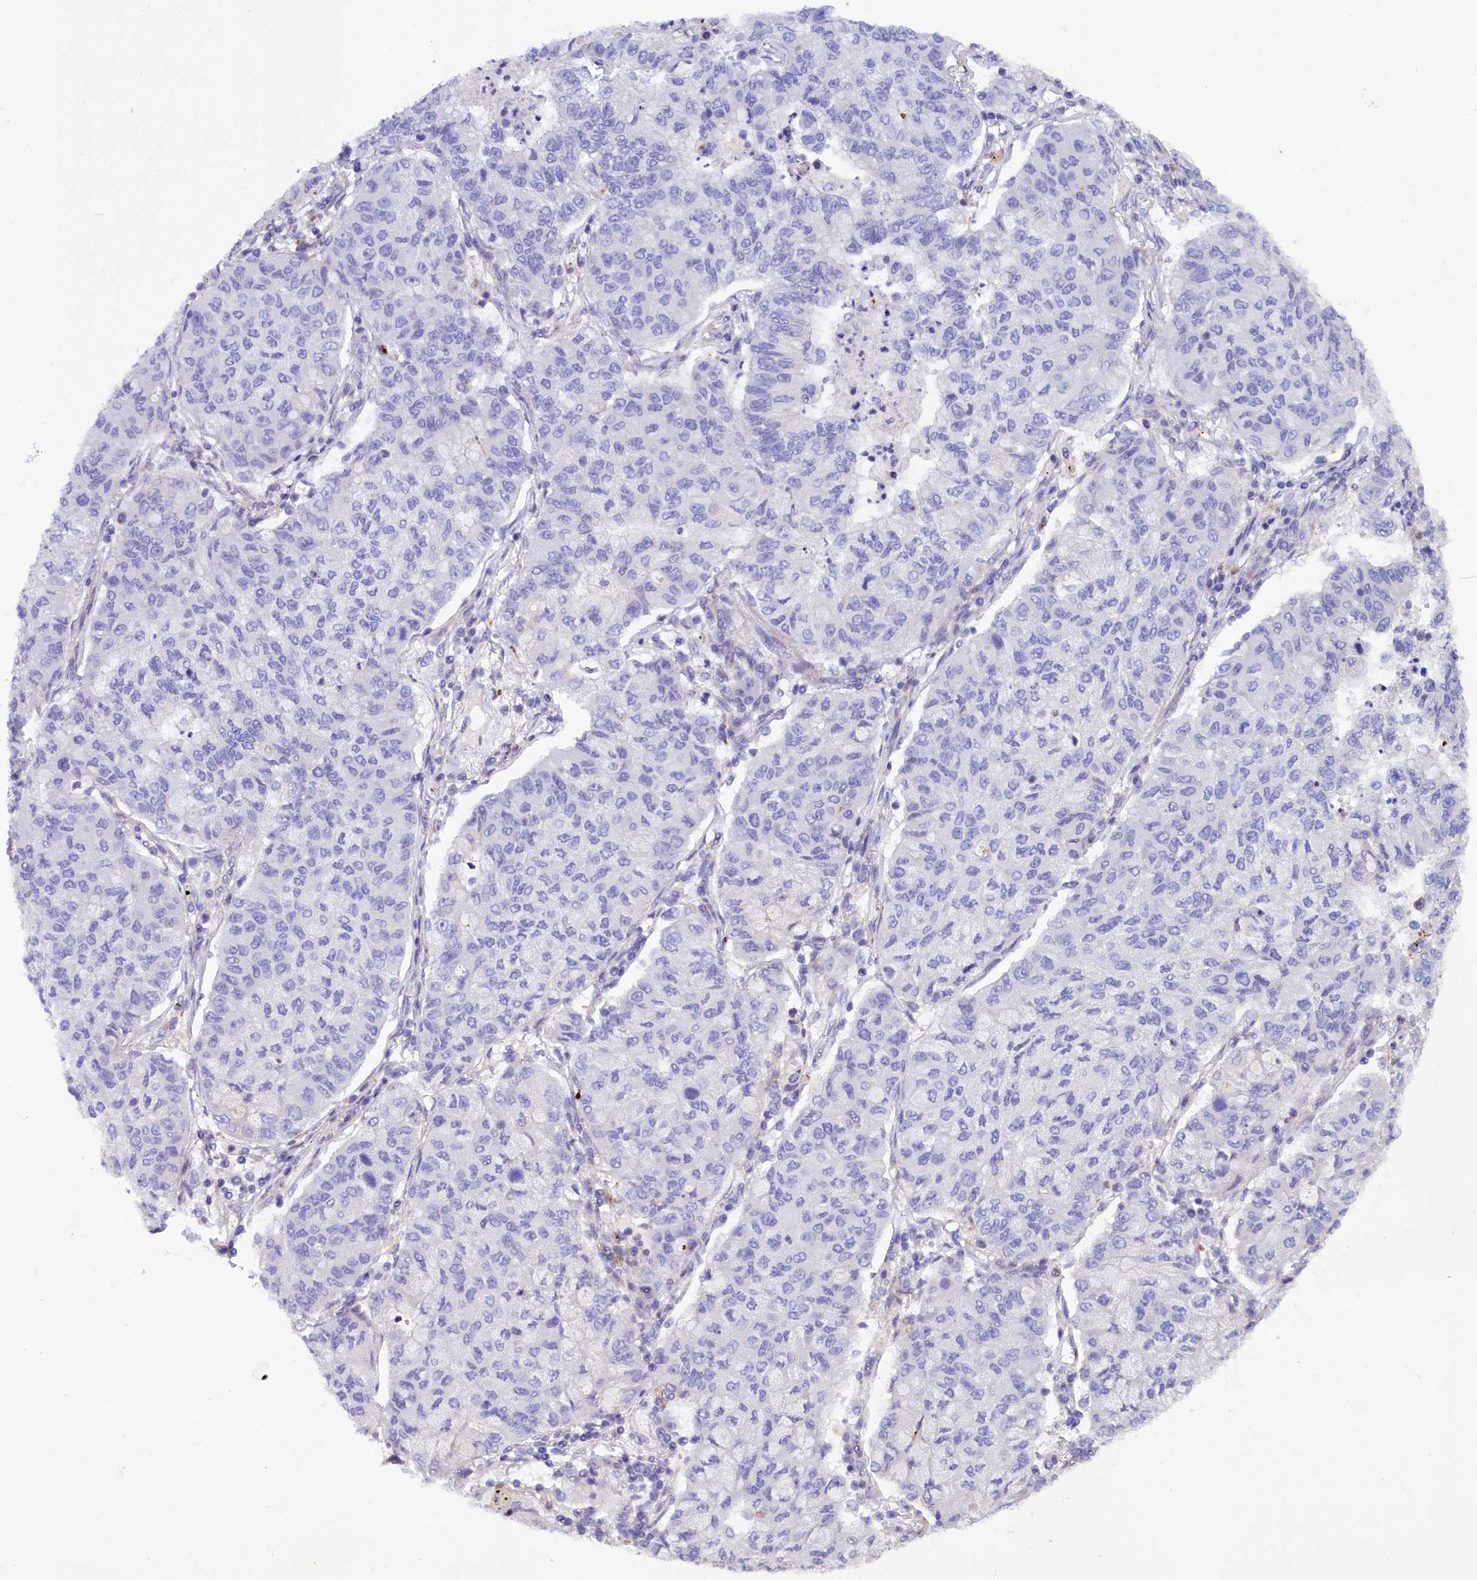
{"staining": {"intensity": "negative", "quantity": "none", "location": "none"}, "tissue": "lung cancer", "cell_type": "Tumor cells", "image_type": "cancer", "snomed": [{"axis": "morphology", "description": "Squamous cell carcinoma, NOS"}, {"axis": "topography", "description": "Lung"}], "caption": "Tumor cells are negative for protein expression in human lung squamous cell carcinoma.", "gene": "MED20", "patient": {"sex": "male", "age": 74}}